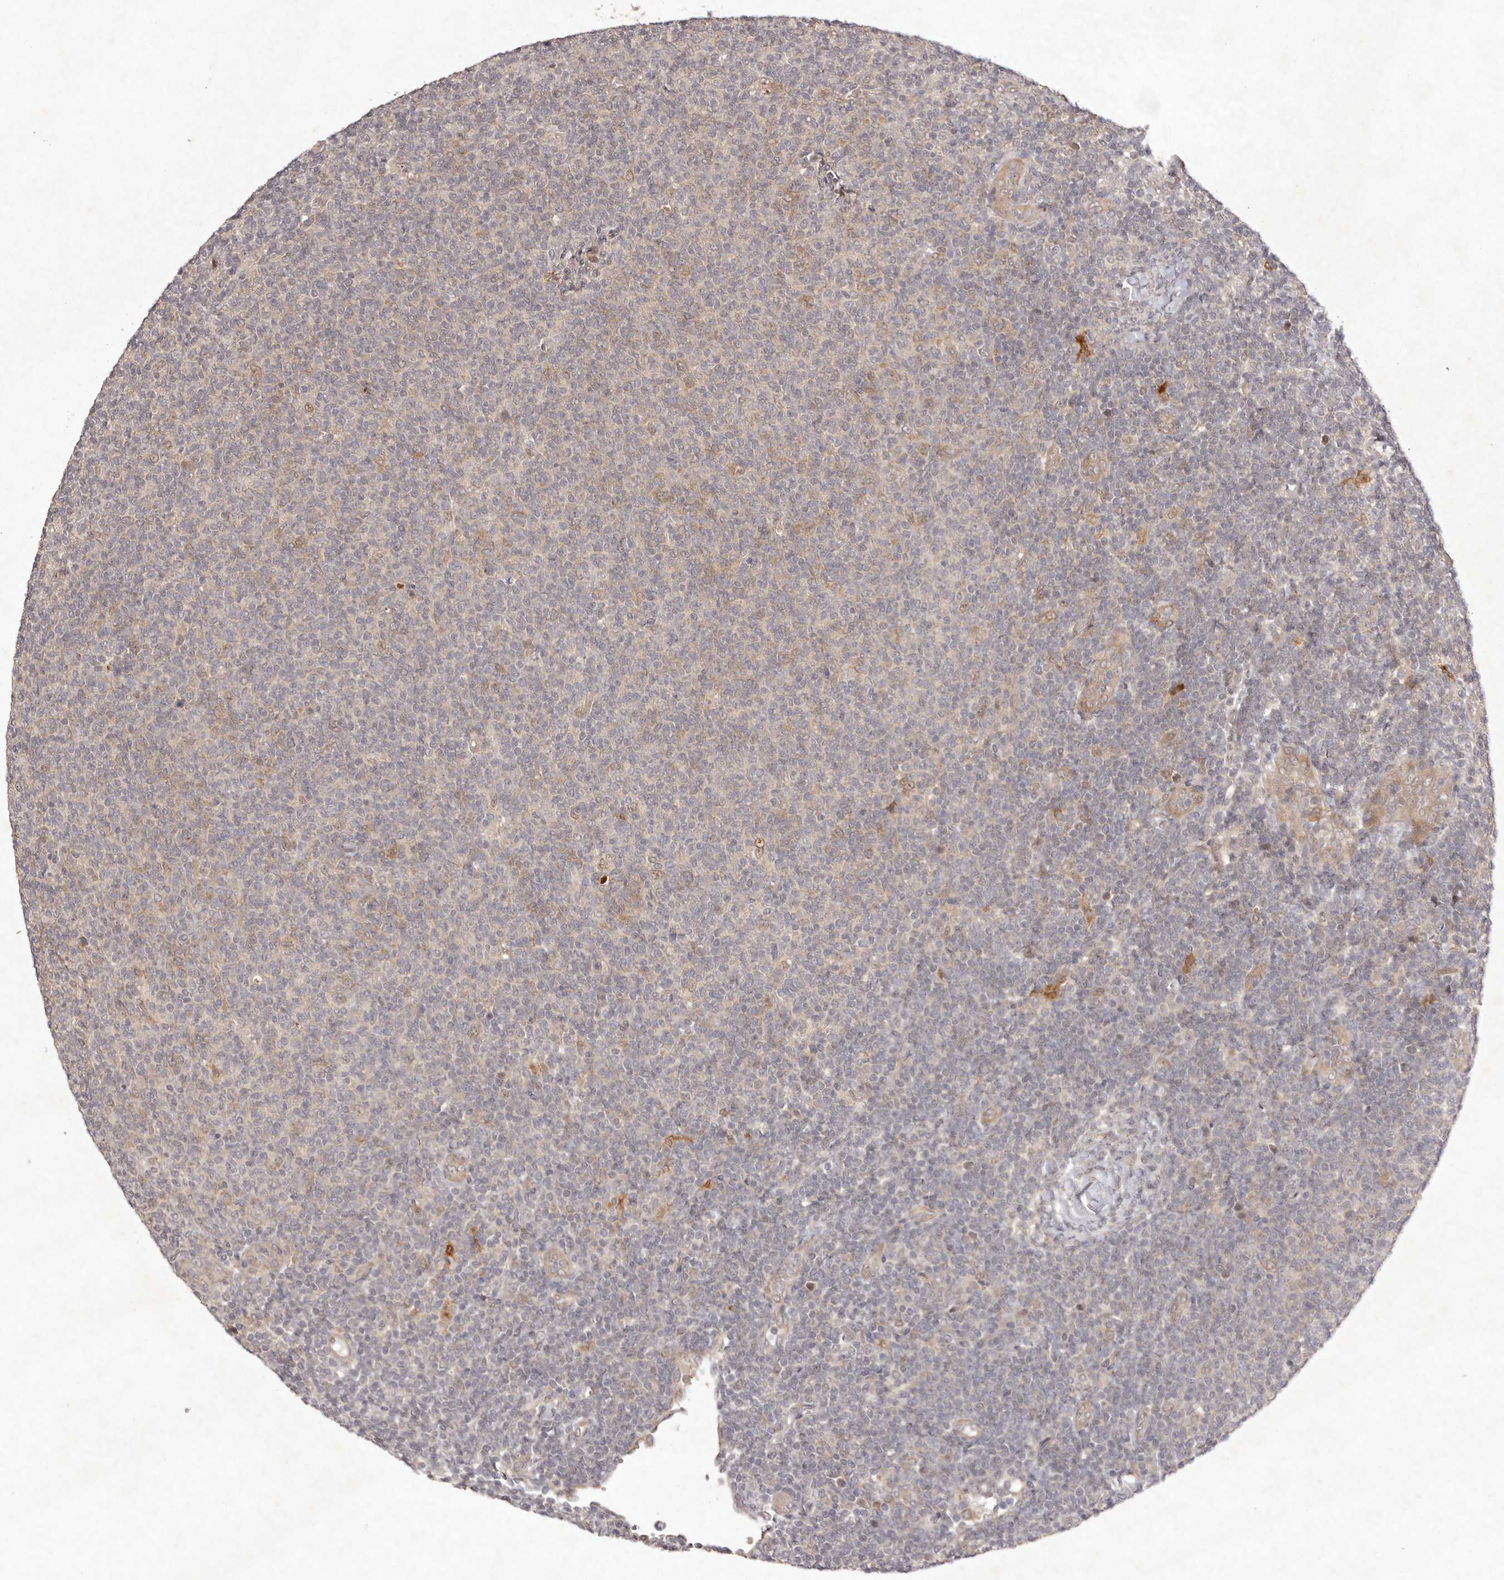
{"staining": {"intensity": "moderate", "quantity": "<25%", "location": "cytoplasmic/membranous"}, "tissue": "lymphoma", "cell_type": "Tumor cells", "image_type": "cancer", "snomed": [{"axis": "morphology", "description": "Malignant lymphoma, non-Hodgkin's type, Low grade"}, {"axis": "topography", "description": "Lymph node"}], "caption": "DAB (3,3'-diaminobenzidine) immunohistochemical staining of human malignant lymphoma, non-Hodgkin's type (low-grade) displays moderate cytoplasmic/membranous protein positivity in approximately <25% of tumor cells. The staining is performed using DAB brown chromogen to label protein expression. The nuclei are counter-stained blue using hematoxylin.", "gene": "BUD31", "patient": {"sex": "male", "age": 66}}